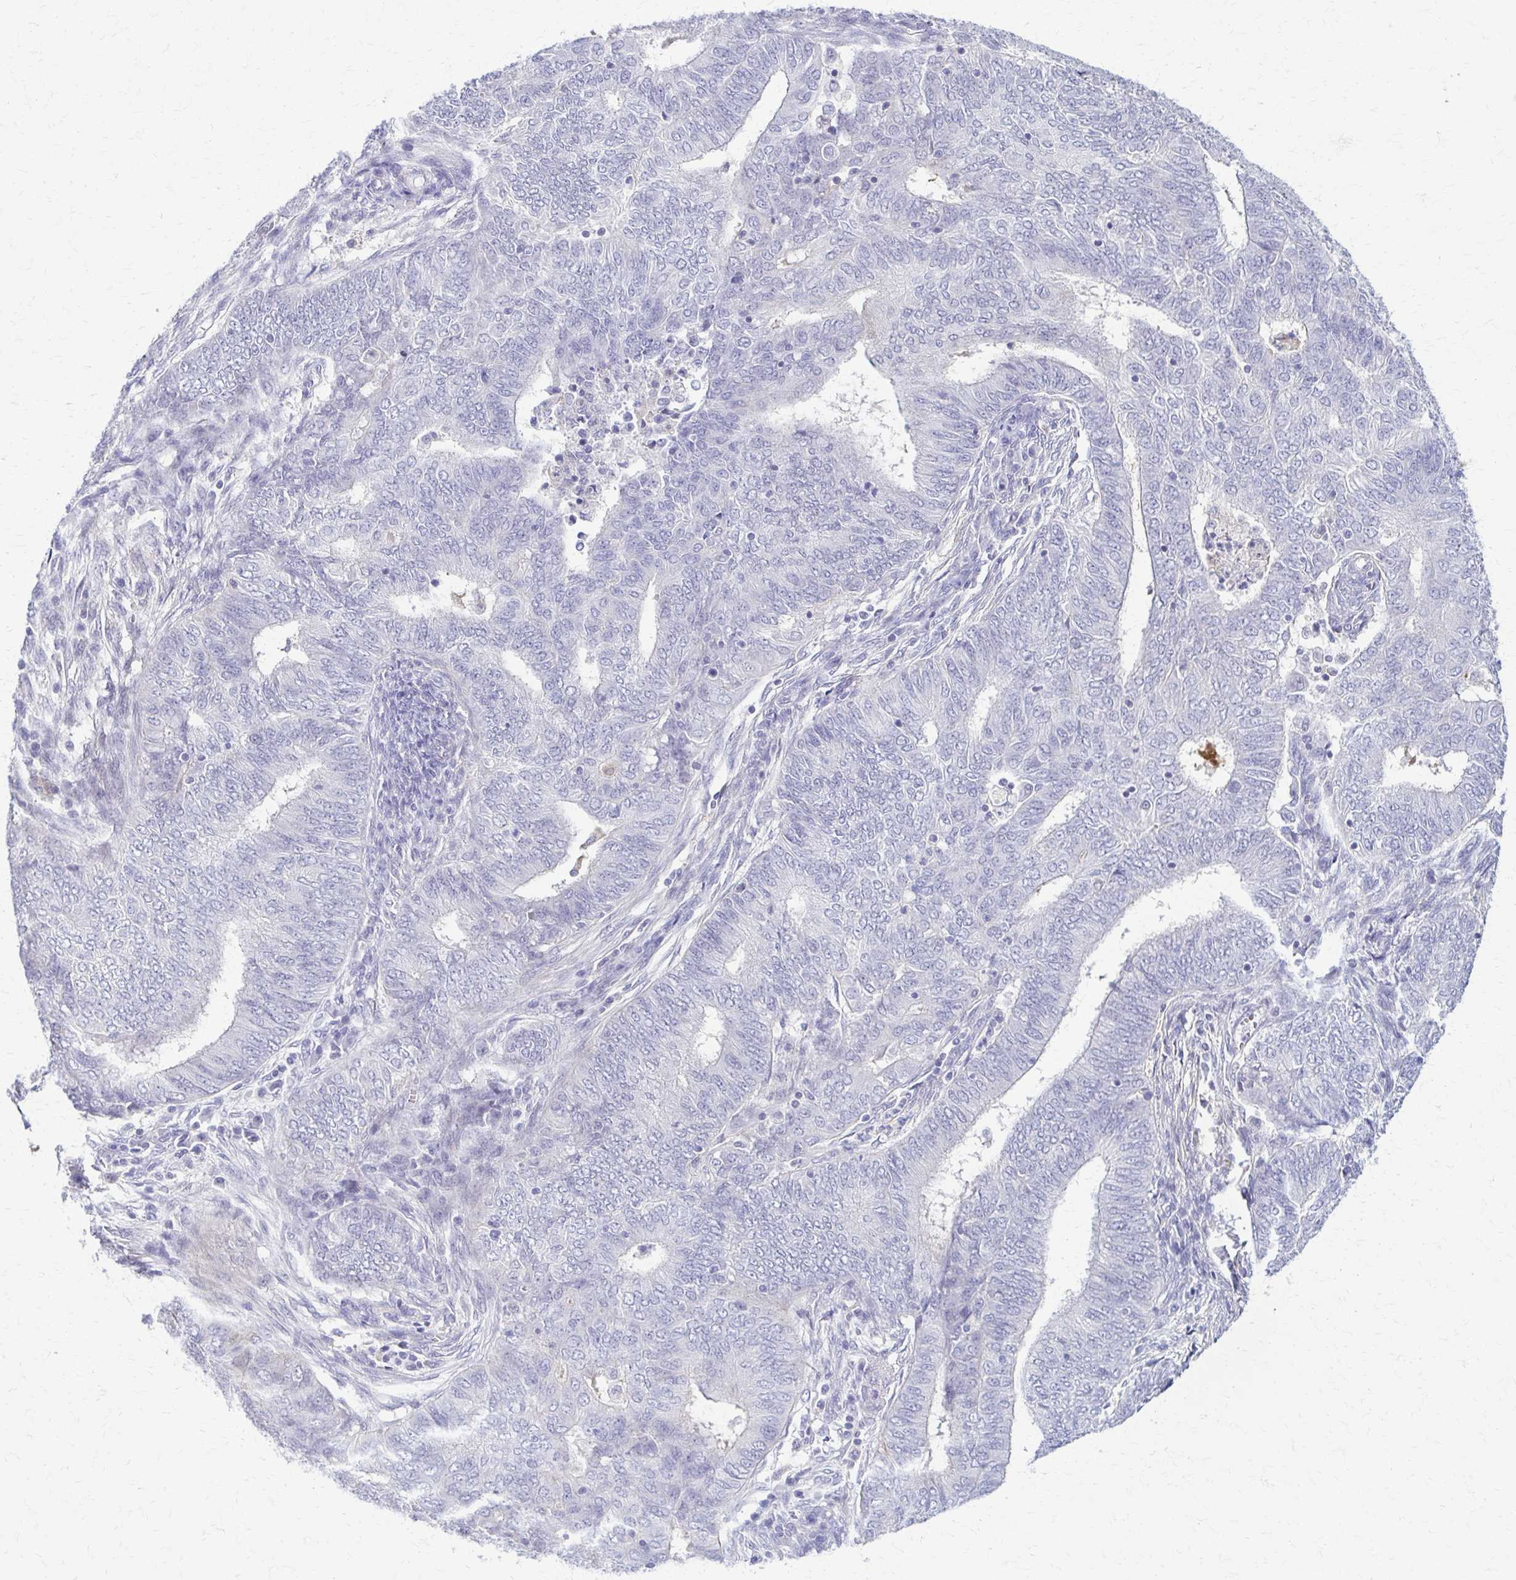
{"staining": {"intensity": "negative", "quantity": "none", "location": "none"}, "tissue": "endometrial cancer", "cell_type": "Tumor cells", "image_type": "cancer", "snomed": [{"axis": "morphology", "description": "Adenocarcinoma, NOS"}, {"axis": "topography", "description": "Endometrium"}], "caption": "High magnification brightfield microscopy of endometrial cancer (adenocarcinoma) stained with DAB (3,3'-diaminobenzidine) (brown) and counterstained with hematoxylin (blue): tumor cells show no significant staining.", "gene": "RHOBTB2", "patient": {"sex": "female", "age": 62}}